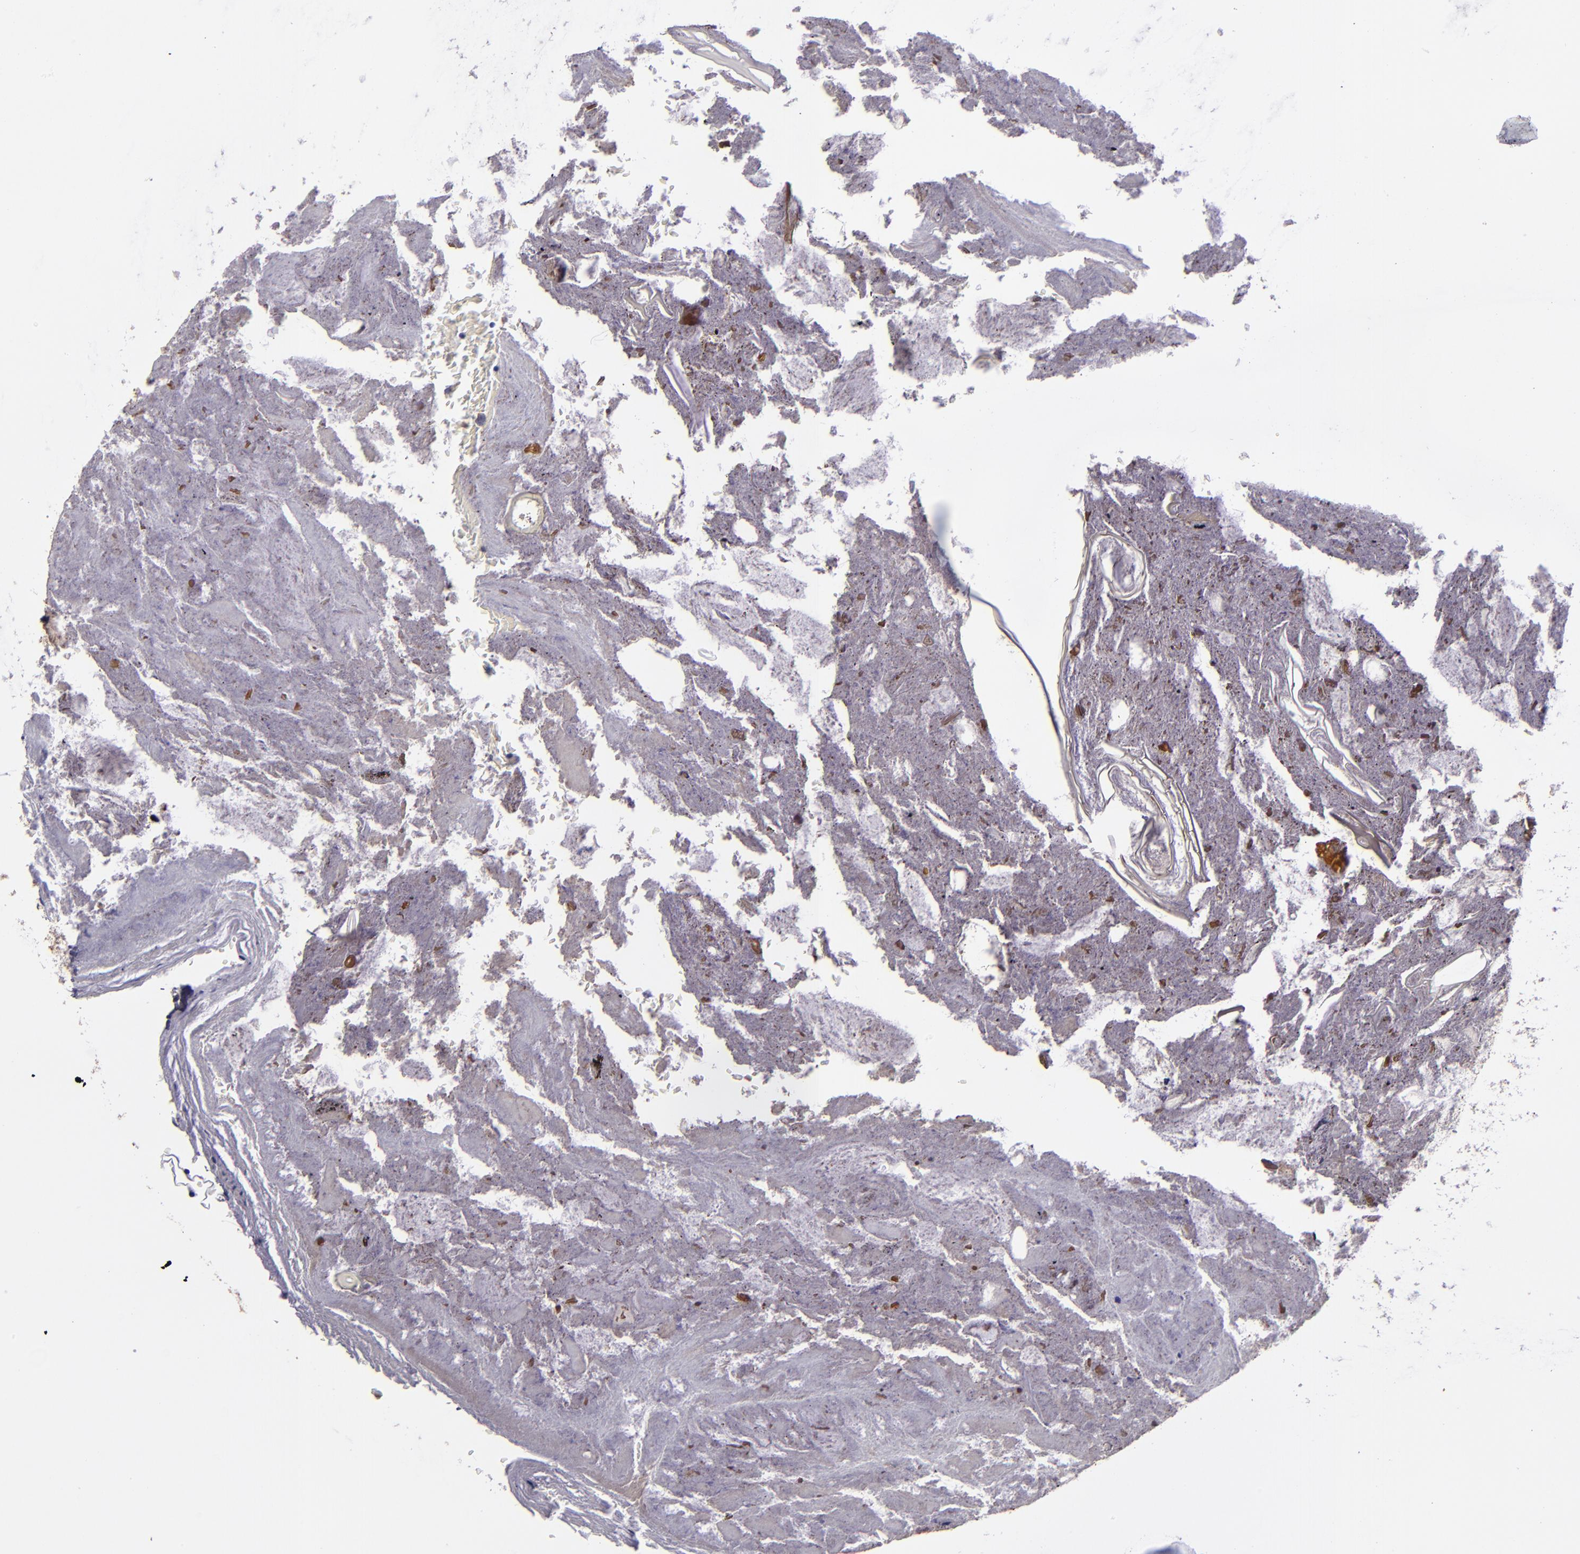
{"staining": {"intensity": "weak", "quantity": ">75%", "location": "cytoplasmic/membranous"}, "tissue": "appendix", "cell_type": "Glandular cells", "image_type": "normal", "snomed": [{"axis": "morphology", "description": "Normal tissue, NOS"}, {"axis": "topography", "description": "Appendix"}], "caption": "This image shows unremarkable appendix stained with immunohistochemistry (IHC) to label a protein in brown. The cytoplasmic/membranous of glandular cells show weak positivity for the protein. Nuclei are counter-stained blue.", "gene": "CARS1", "patient": {"sex": "female", "age": 10}}